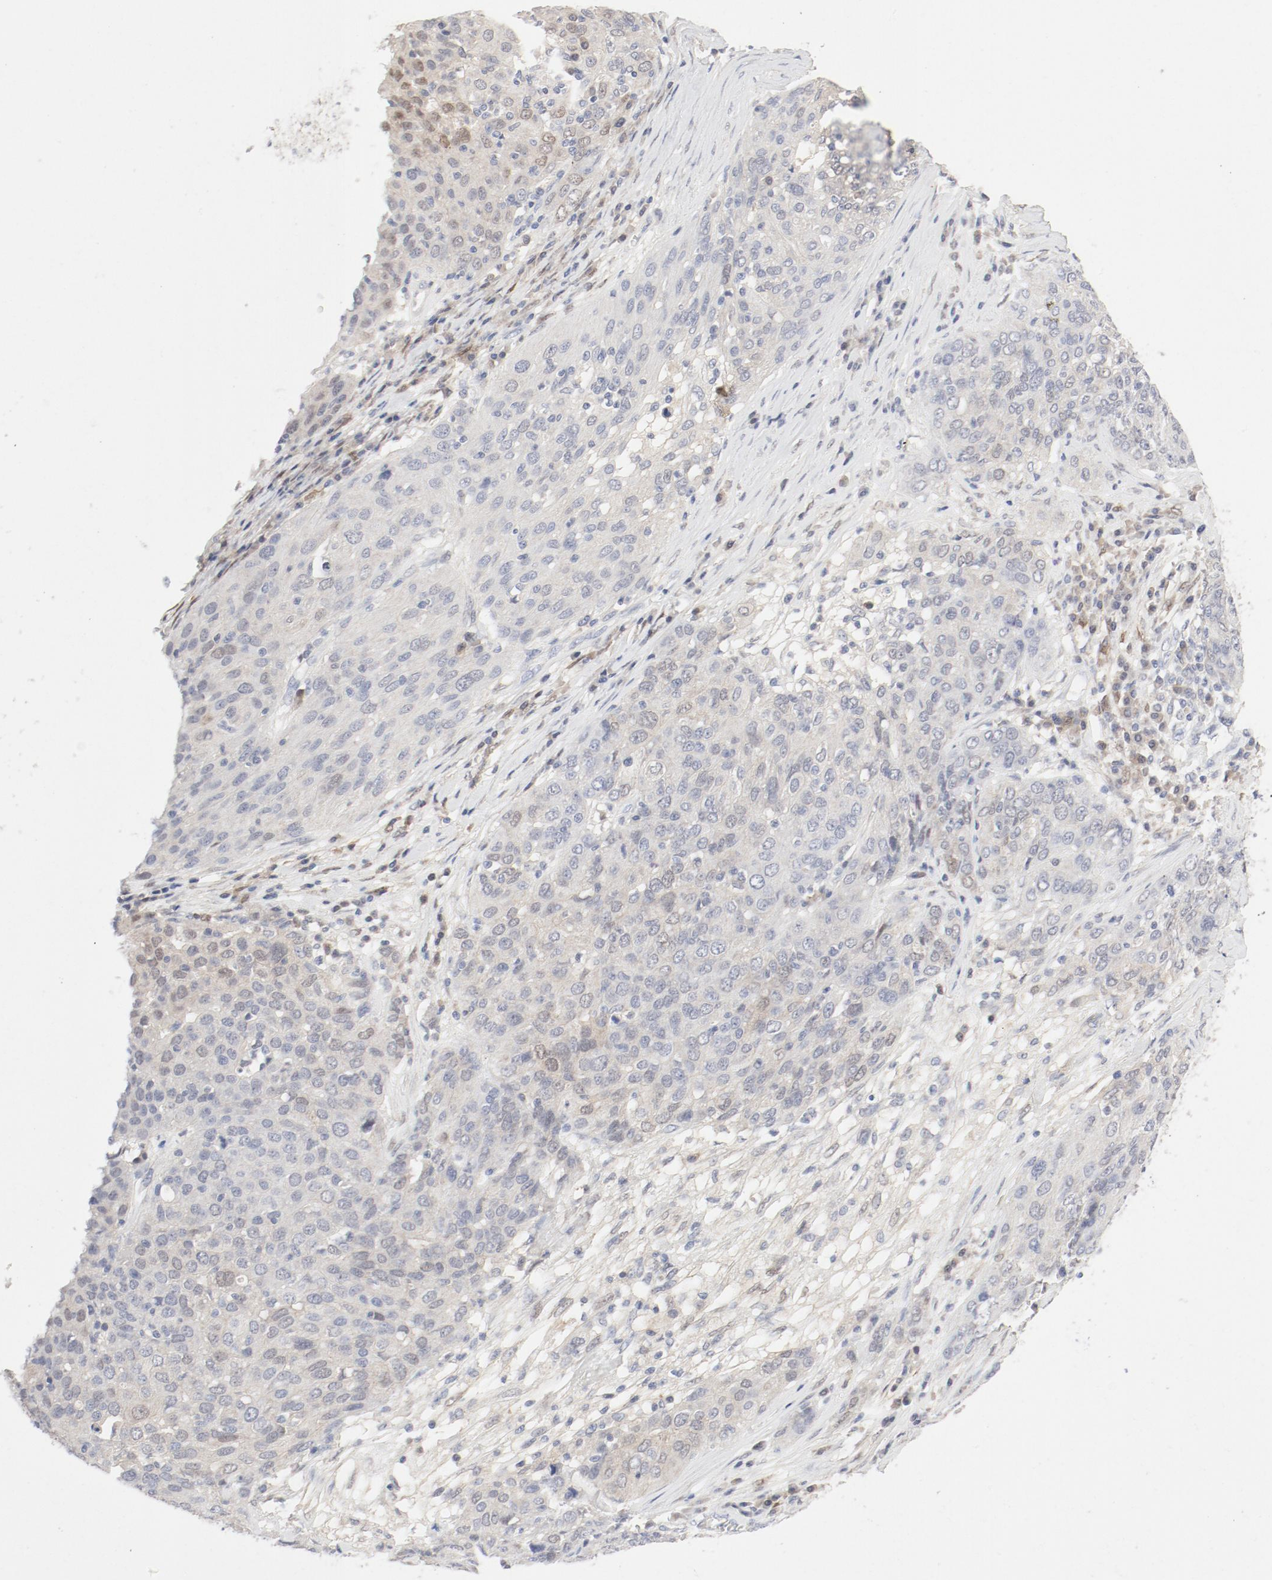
{"staining": {"intensity": "weak", "quantity": "<25%", "location": "cytoplasmic/membranous"}, "tissue": "ovarian cancer", "cell_type": "Tumor cells", "image_type": "cancer", "snomed": [{"axis": "morphology", "description": "Carcinoma, endometroid"}, {"axis": "topography", "description": "Ovary"}], "caption": "Protein analysis of ovarian endometroid carcinoma demonstrates no significant positivity in tumor cells. The staining was performed using DAB to visualize the protein expression in brown, while the nuclei were stained in blue with hematoxylin (Magnification: 20x).", "gene": "PGM1", "patient": {"sex": "female", "age": 50}}